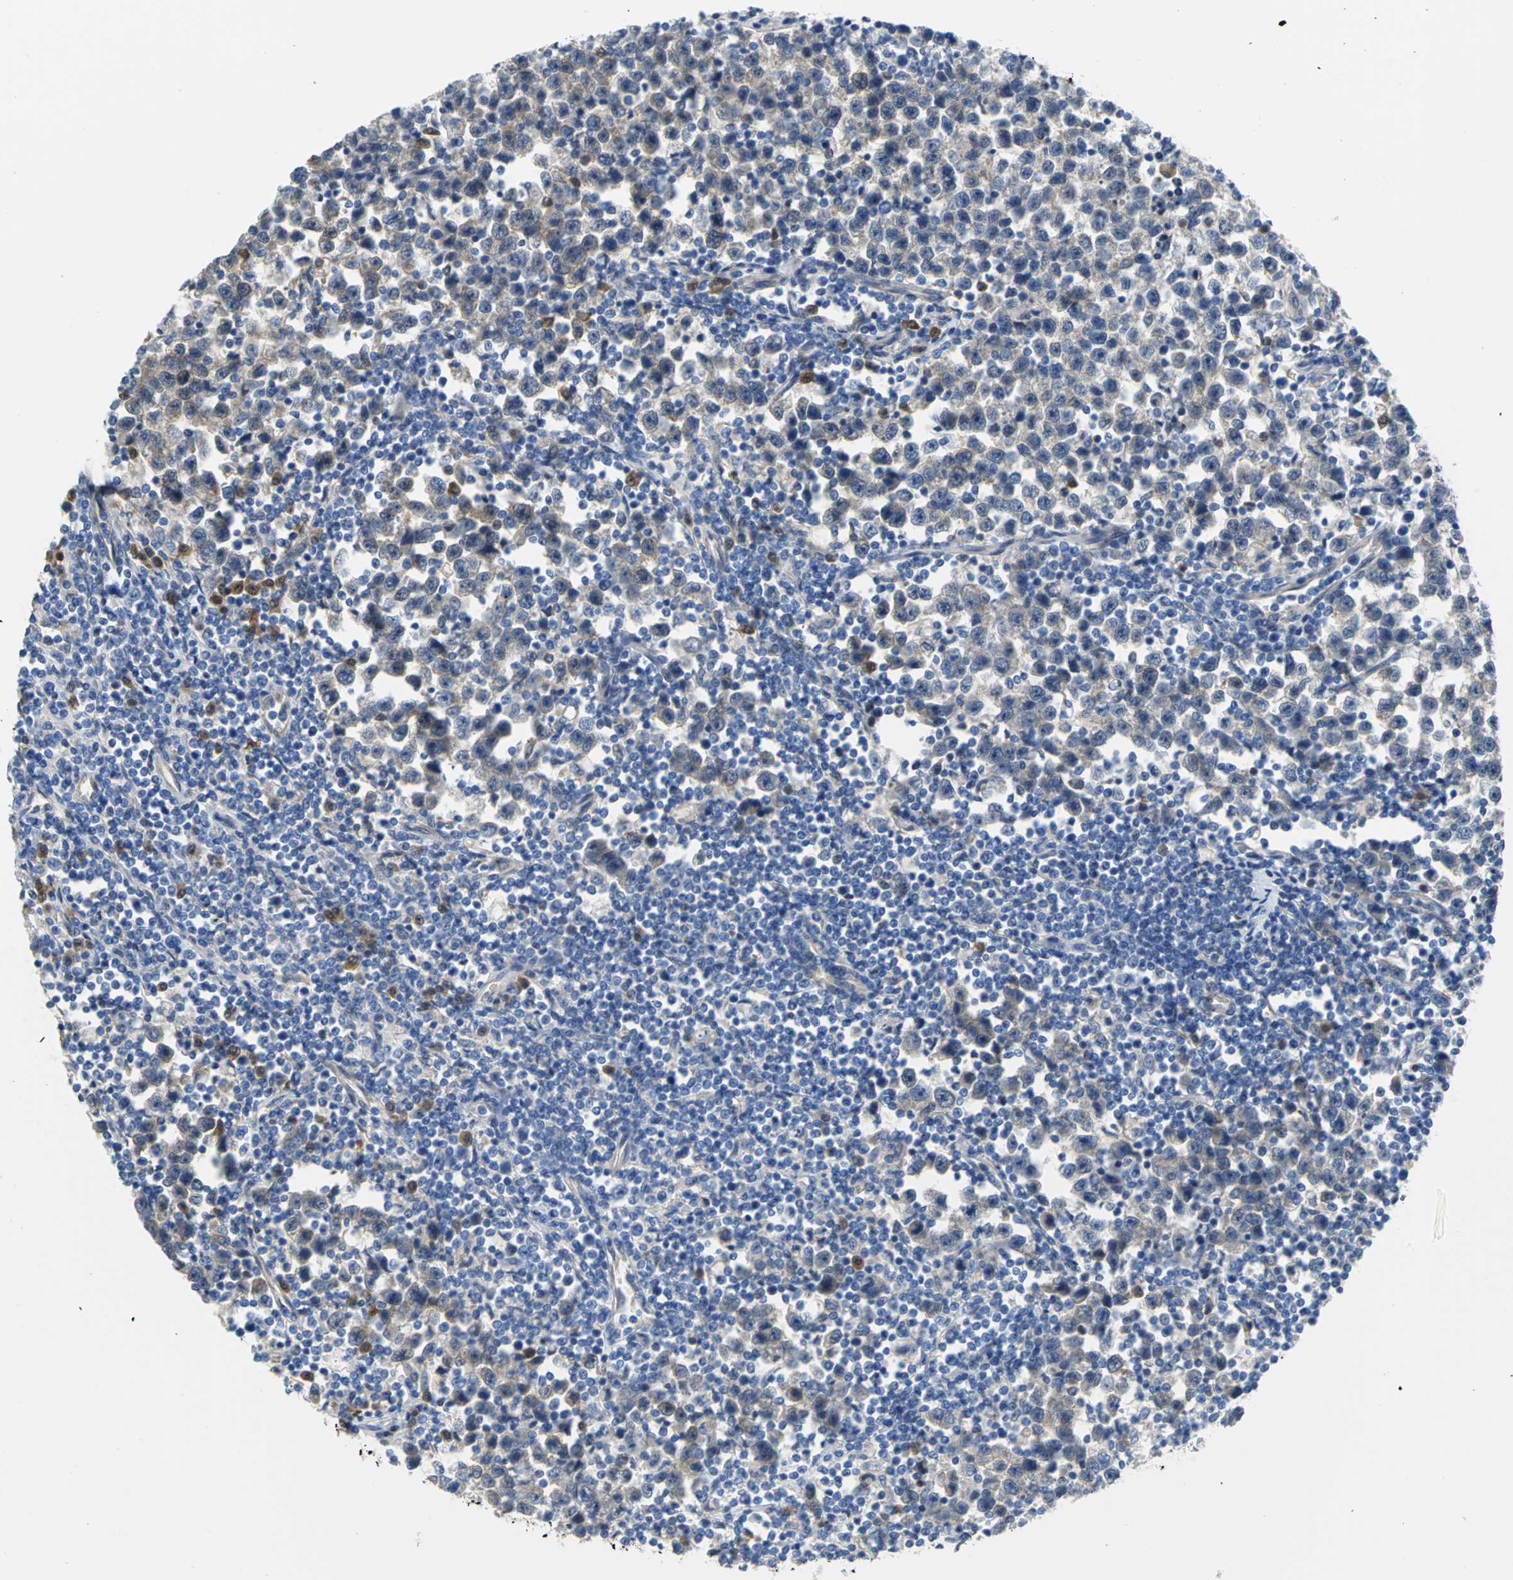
{"staining": {"intensity": "weak", "quantity": "<25%", "location": "cytoplasmic/membranous"}, "tissue": "testis cancer", "cell_type": "Tumor cells", "image_type": "cancer", "snomed": [{"axis": "morphology", "description": "Seminoma, NOS"}, {"axis": "topography", "description": "Testis"}], "caption": "Testis cancer (seminoma) stained for a protein using IHC reveals no expression tumor cells.", "gene": "PGM3", "patient": {"sex": "male", "age": 43}}